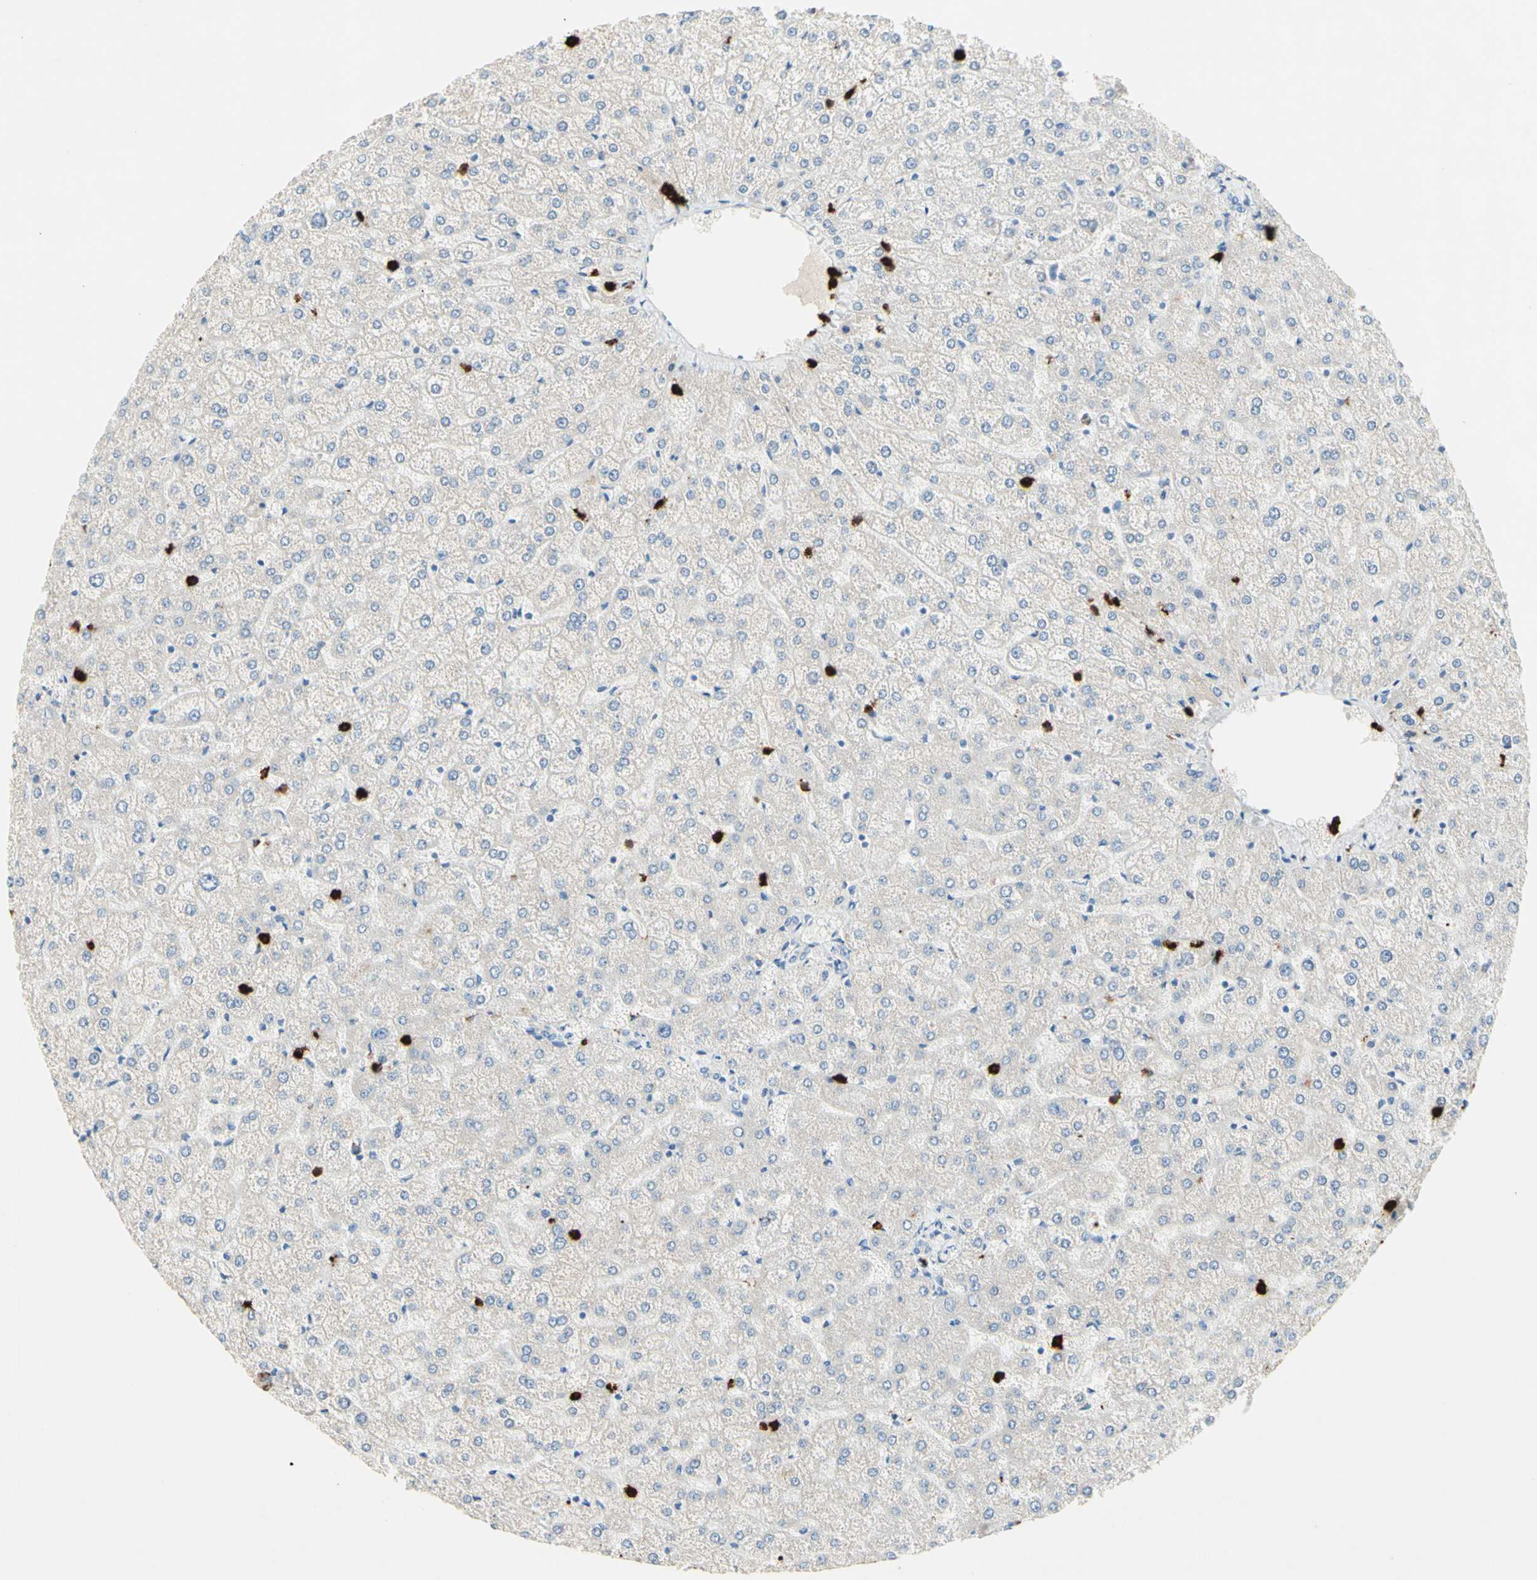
{"staining": {"intensity": "negative", "quantity": "none", "location": "none"}, "tissue": "liver", "cell_type": "Cholangiocytes", "image_type": "normal", "snomed": [{"axis": "morphology", "description": "Normal tissue, NOS"}, {"axis": "topography", "description": "Liver"}], "caption": "This is an immunohistochemistry image of normal human liver. There is no expression in cholangiocytes.", "gene": "NFKBIZ", "patient": {"sex": "female", "age": 32}}